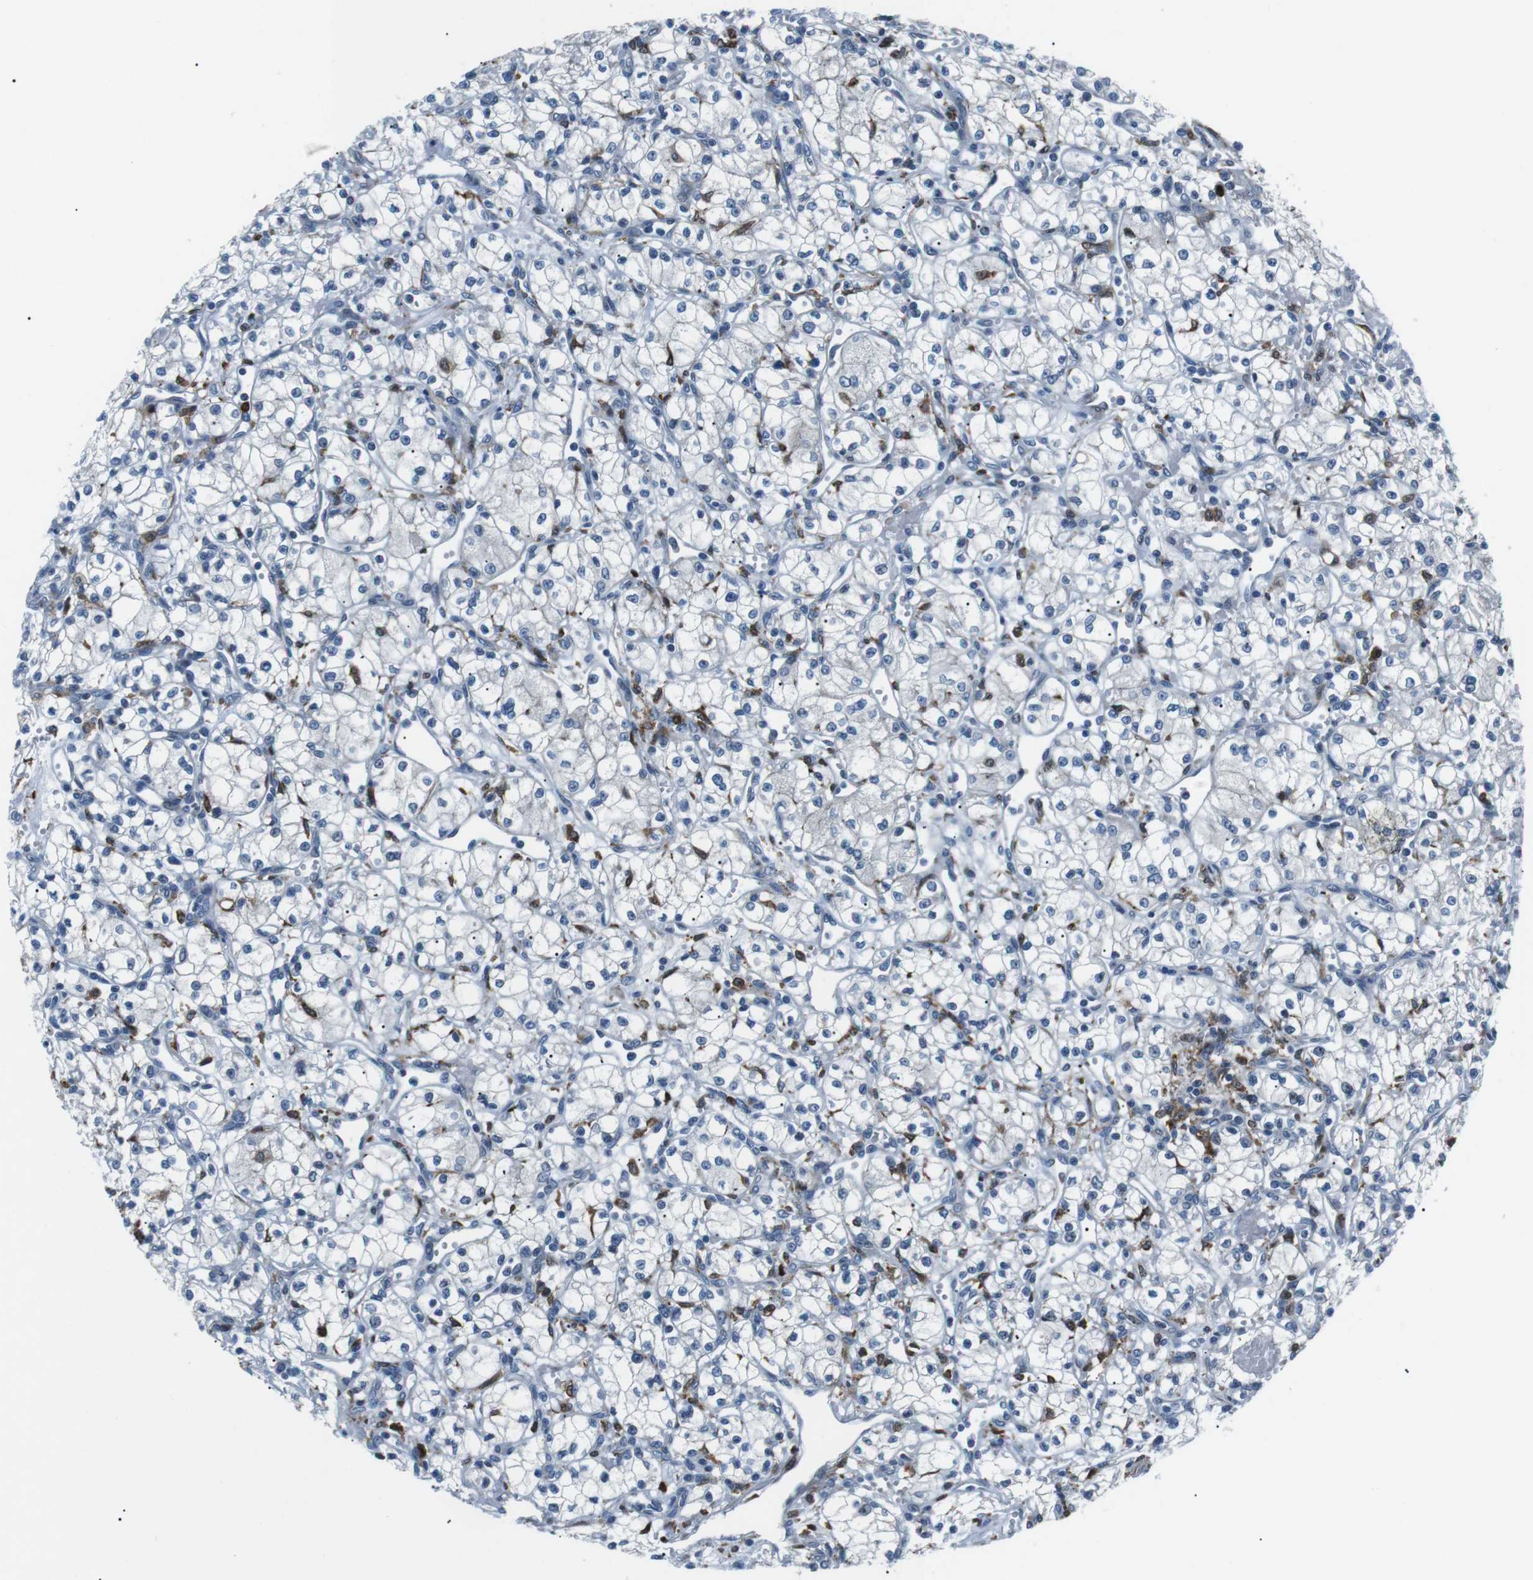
{"staining": {"intensity": "negative", "quantity": "none", "location": "none"}, "tissue": "renal cancer", "cell_type": "Tumor cells", "image_type": "cancer", "snomed": [{"axis": "morphology", "description": "Normal tissue, NOS"}, {"axis": "morphology", "description": "Adenocarcinoma, NOS"}, {"axis": "topography", "description": "Kidney"}], "caption": "DAB immunohistochemical staining of renal adenocarcinoma exhibits no significant positivity in tumor cells. Brightfield microscopy of immunohistochemistry (IHC) stained with DAB (brown) and hematoxylin (blue), captured at high magnification.", "gene": "BLNK", "patient": {"sex": "male", "age": 59}}